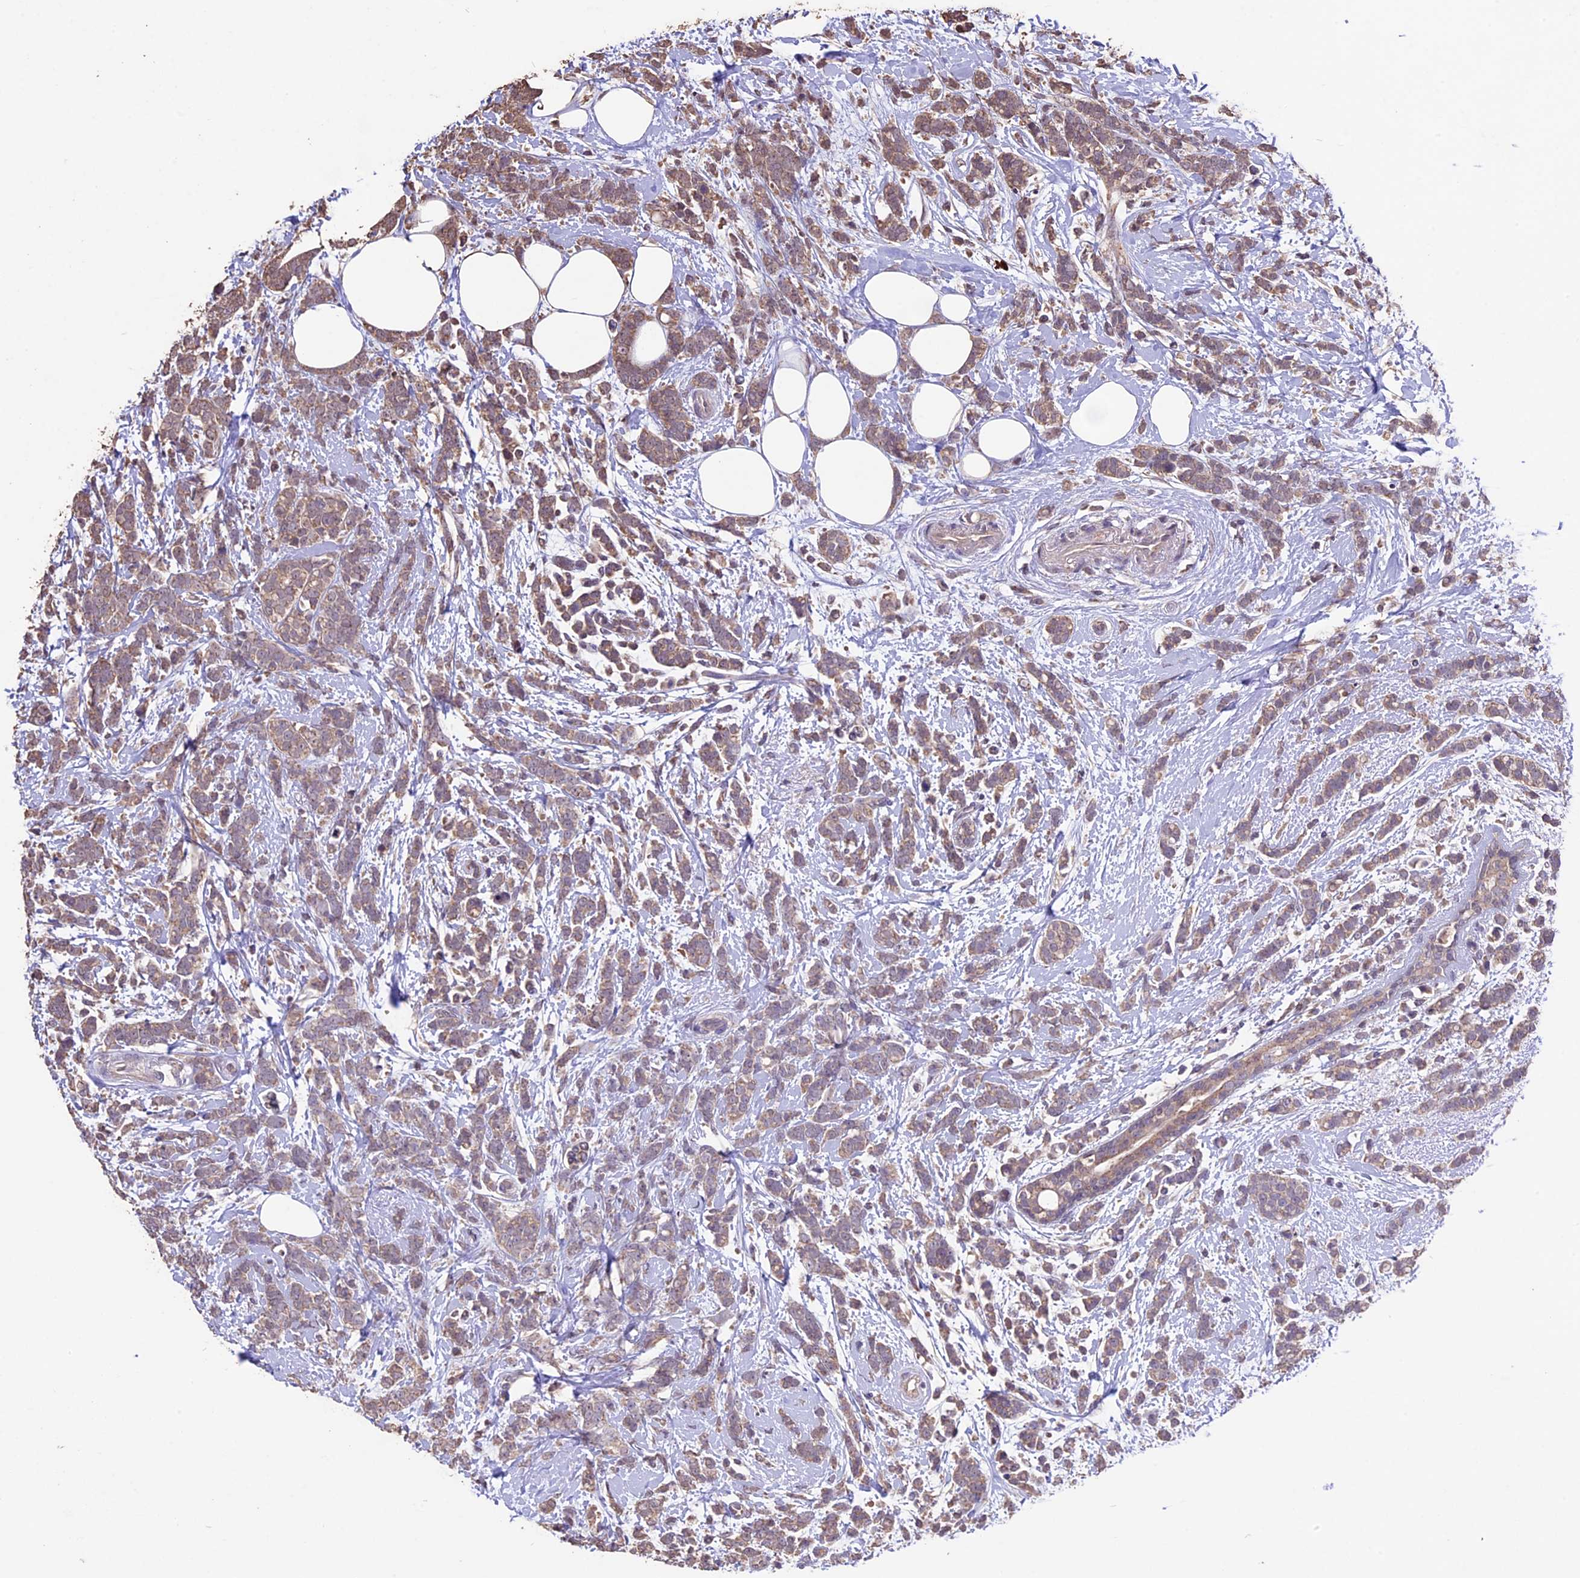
{"staining": {"intensity": "moderate", "quantity": ">75%", "location": "cytoplasmic/membranous"}, "tissue": "breast cancer", "cell_type": "Tumor cells", "image_type": "cancer", "snomed": [{"axis": "morphology", "description": "Lobular carcinoma"}, {"axis": "topography", "description": "Breast"}], "caption": "This histopathology image reveals immunohistochemistry (IHC) staining of breast lobular carcinoma, with medium moderate cytoplasmic/membranous positivity in about >75% of tumor cells.", "gene": "DIS3L", "patient": {"sex": "female", "age": 58}}